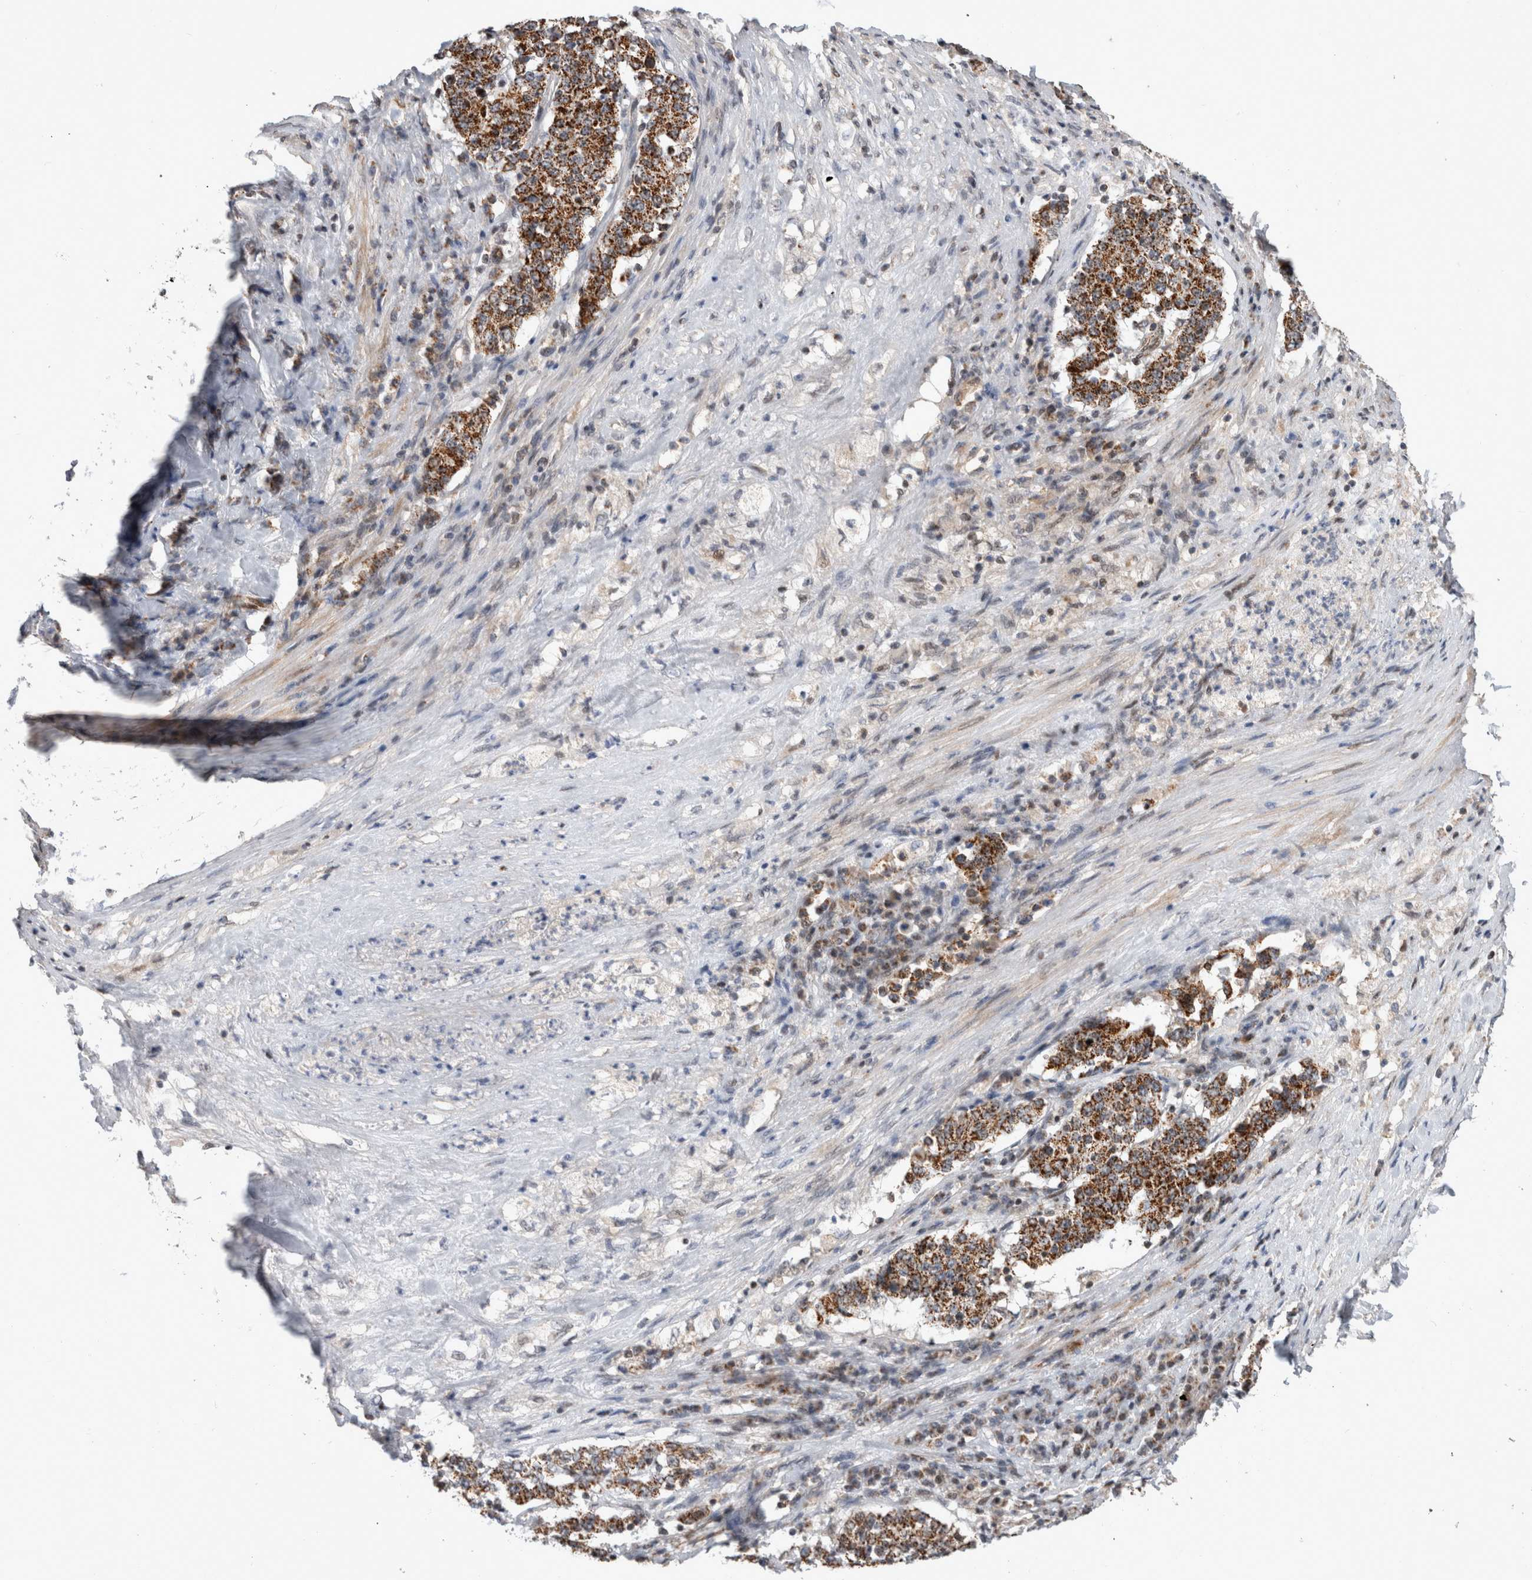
{"staining": {"intensity": "strong", "quantity": ">75%", "location": "cytoplasmic/membranous"}, "tissue": "stomach cancer", "cell_type": "Tumor cells", "image_type": "cancer", "snomed": [{"axis": "morphology", "description": "Adenocarcinoma, NOS"}, {"axis": "topography", "description": "Stomach"}], "caption": "An immunohistochemistry photomicrograph of tumor tissue is shown. Protein staining in brown highlights strong cytoplasmic/membranous positivity in stomach cancer within tumor cells. Using DAB (3,3'-diaminobenzidine) (brown) and hematoxylin (blue) stains, captured at high magnification using brightfield microscopy.", "gene": "MRPL37", "patient": {"sex": "male", "age": 59}}